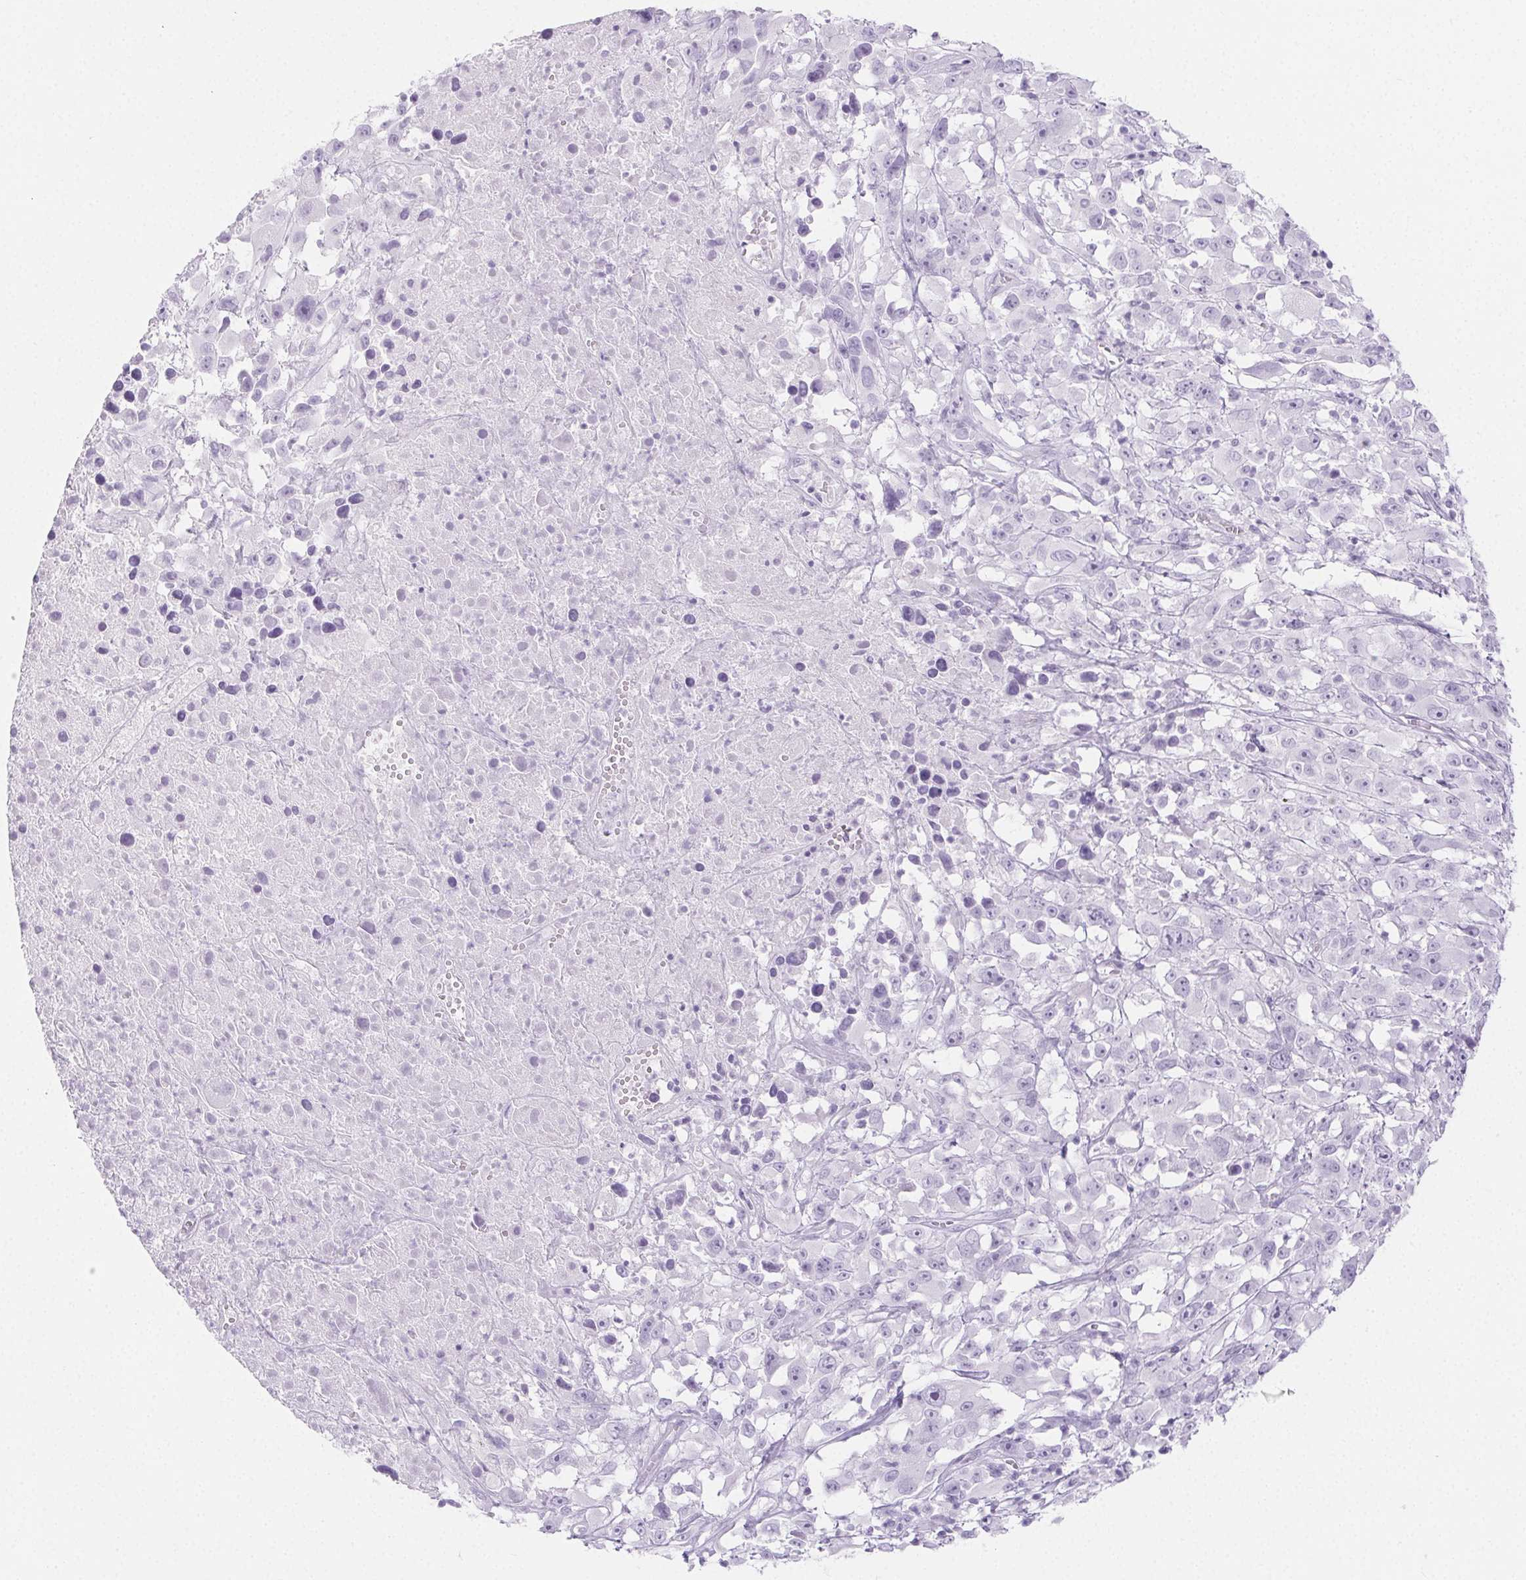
{"staining": {"intensity": "negative", "quantity": "none", "location": "none"}, "tissue": "melanoma", "cell_type": "Tumor cells", "image_type": "cancer", "snomed": [{"axis": "morphology", "description": "Malignant melanoma, Metastatic site"}, {"axis": "topography", "description": "Soft tissue"}], "caption": "Immunohistochemistry (IHC) histopathology image of neoplastic tissue: human malignant melanoma (metastatic site) stained with DAB demonstrates no significant protein staining in tumor cells.", "gene": "SPRR3", "patient": {"sex": "male", "age": 50}}